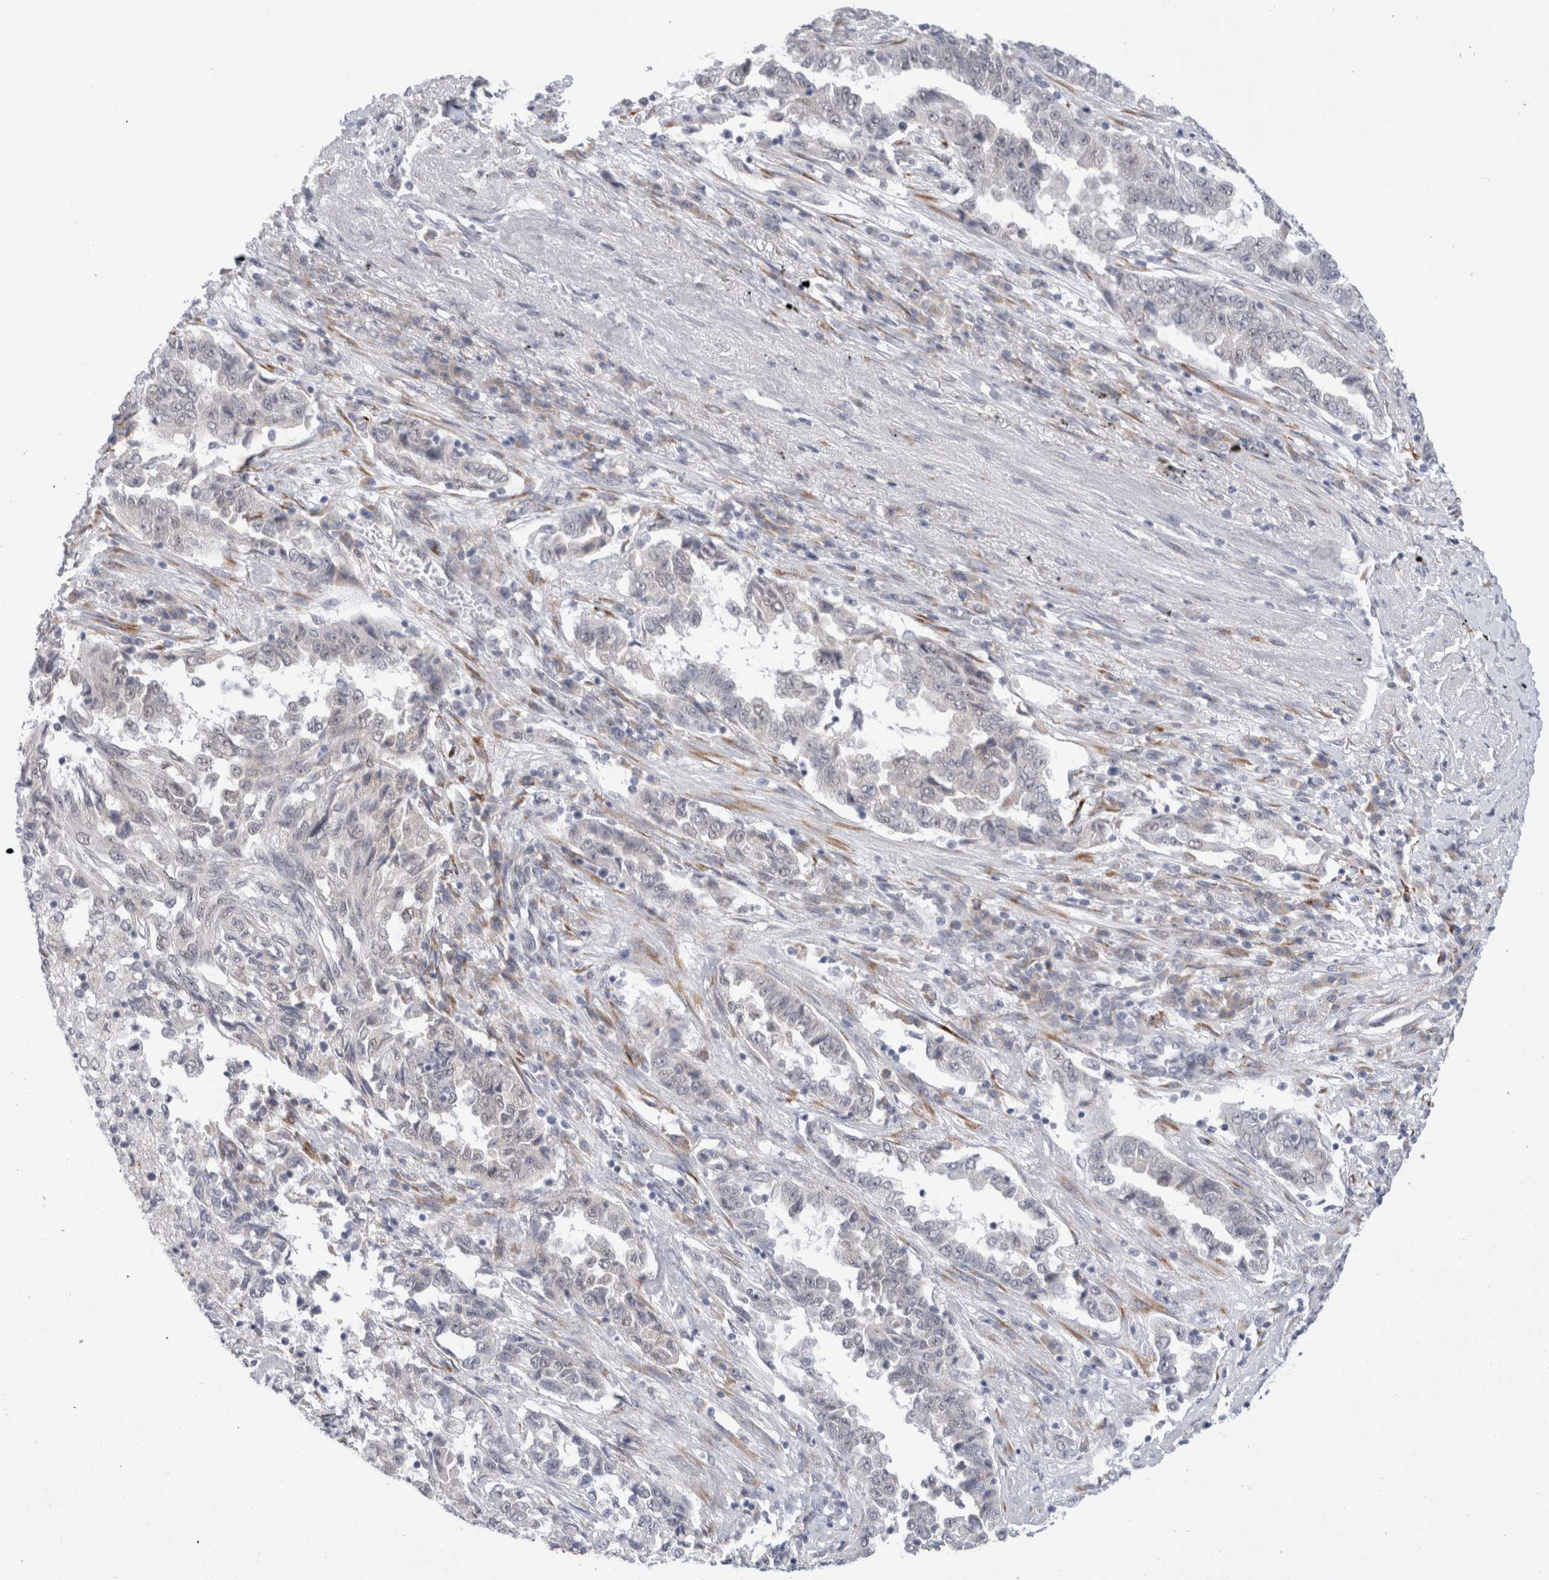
{"staining": {"intensity": "negative", "quantity": "none", "location": "none"}, "tissue": "lung cancer", "cell_type": "Tumor cells", "image_type": "cancer", "snomed": [{"axis": "morphology", "description": "Adenocarcinoma, NOS"}, {"axis": "topography", "description": "Lung"}], "caption": "Tumor cells show no significant expression in lung cancer (adenocarcinoma). Nuclei are stained in blue.", "gene": "TRMT1L", "patient": {"sex": "female", "age": 51}}